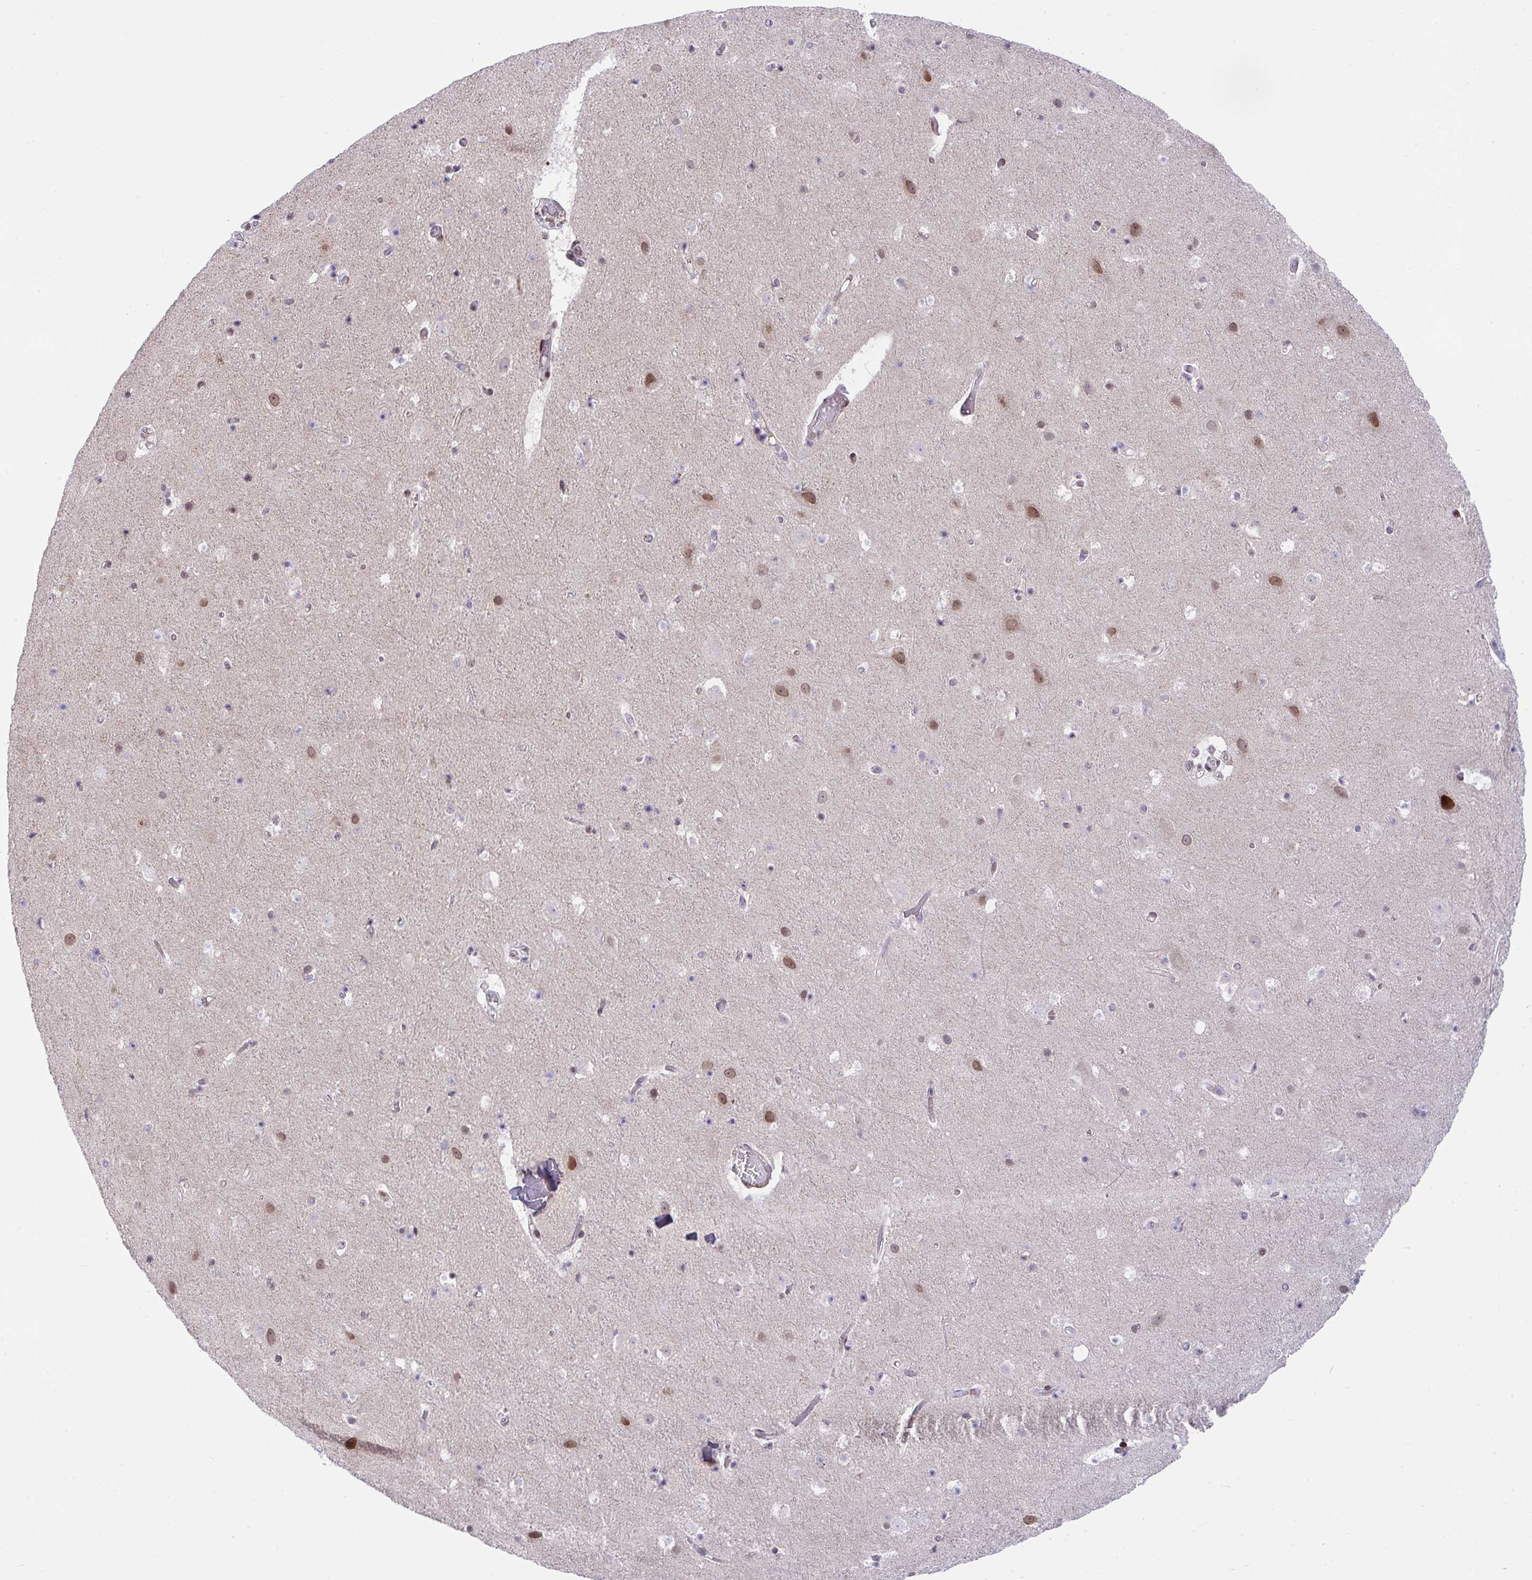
{"staining": {"intensity": "negative", "quantity": "none", "location": "none"}, "tissue": "cerebral cortex", "cell_type": "Endothelial cells", "image_type": "normal", "snomed": [{"axis": "morphology", "description": "Normal tissue, NOS"}, {"axis": "topography", "description": "Cerebral cortex"}], "caption": "Cerebral cortex stained for a protein using immunohistochemistry demonstrates no staining endothelial cells.", "gene": "ZFHX3", "patient": {"sex": "female", "age": 42}}